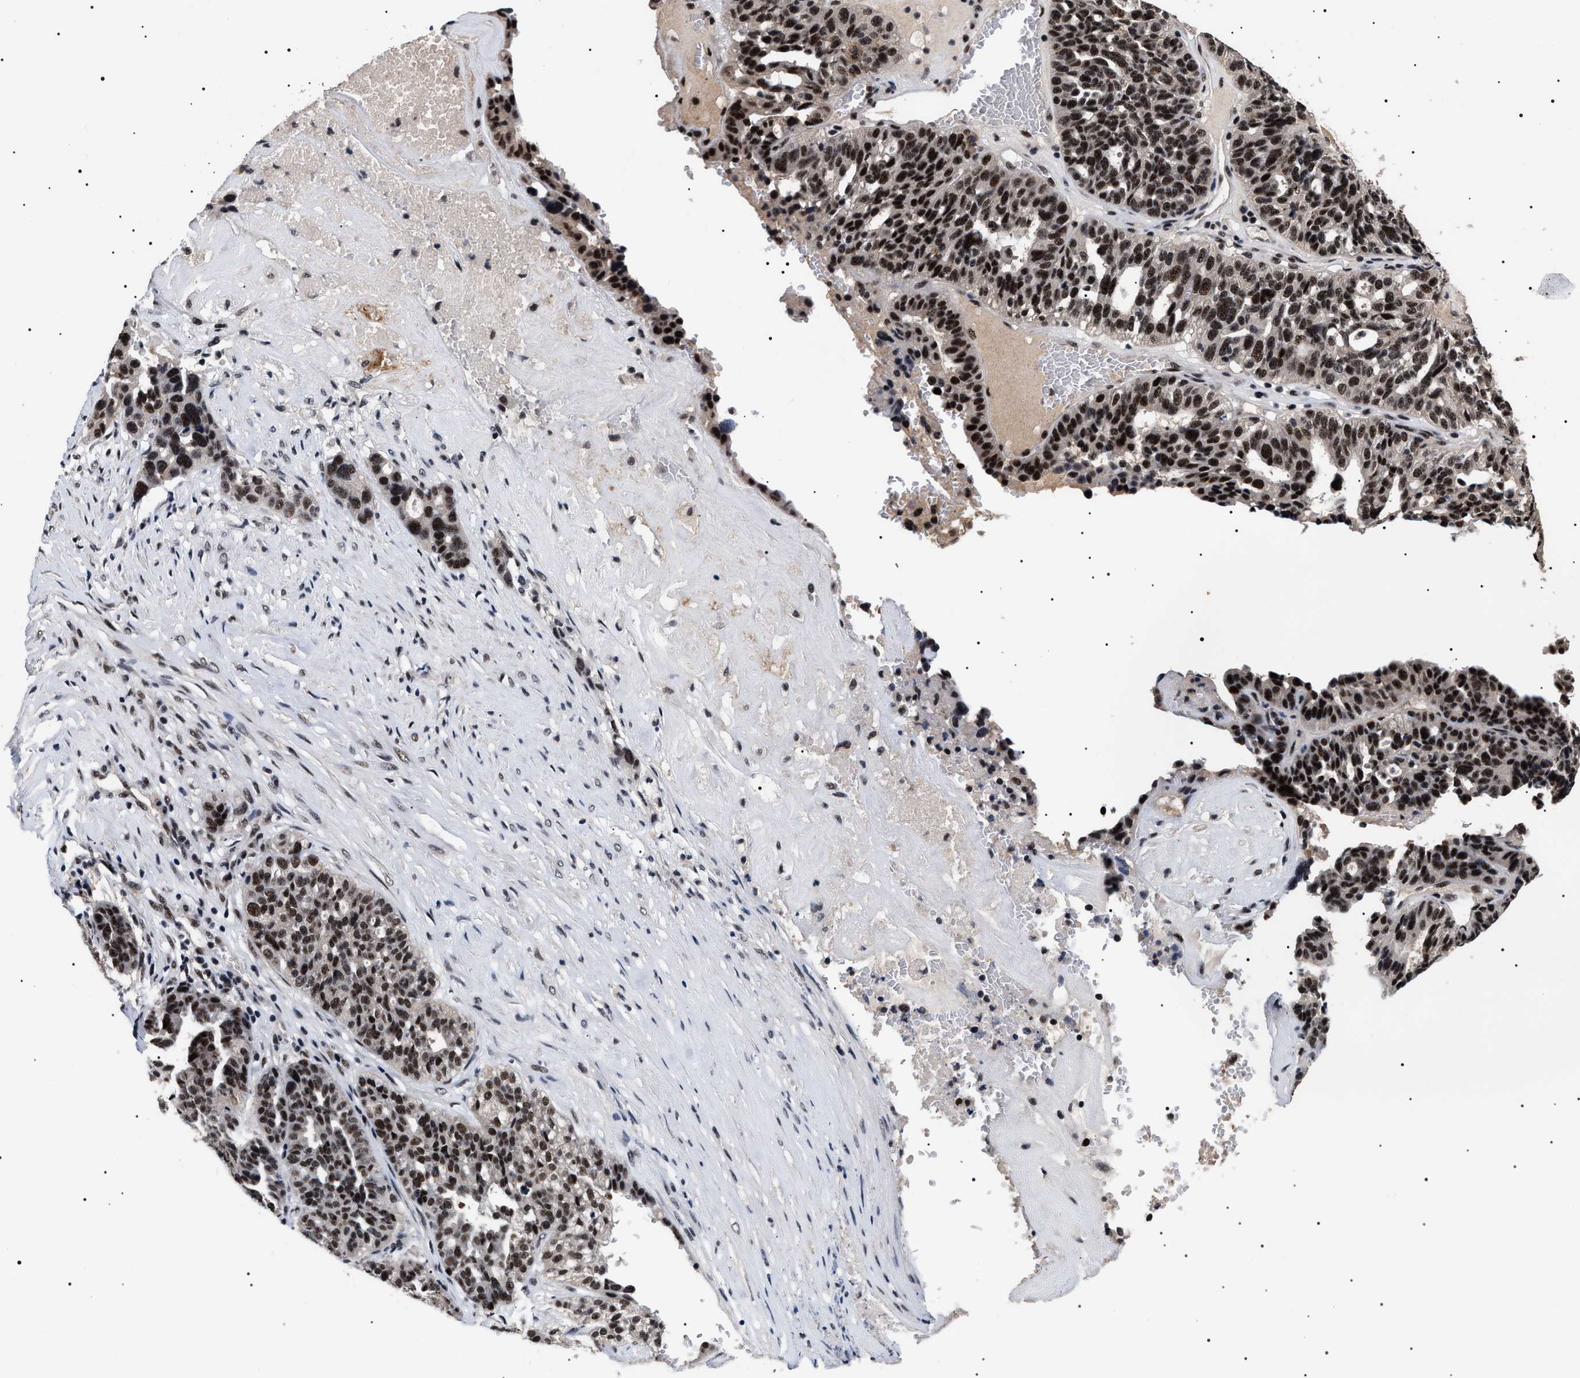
{"staining": {"intensity": "strong", "quantity": ">75%", "location": "nuclear"}, "tissue": "ovarian cancer", "cell_type": "Tumor cells", "image_type": "cancer", "snomed": [{"axis": "morphology", "description": "Cystadenocarcinoma, serous, NOS"}, {"axis": "topography", "description": "Ovary"}], "caption": "IHC histopathology image of neoplastic tissue: human ovarian cancer (serous cystadenocarcinoma) stained using immunohistochemistry displays high levels of strong protein expression localized specifically in the nuclear of tumor cells, appearing as a nuclear brown color.", "gene": "CAAP1", "patient": {"sex": "female", "age": 59}}